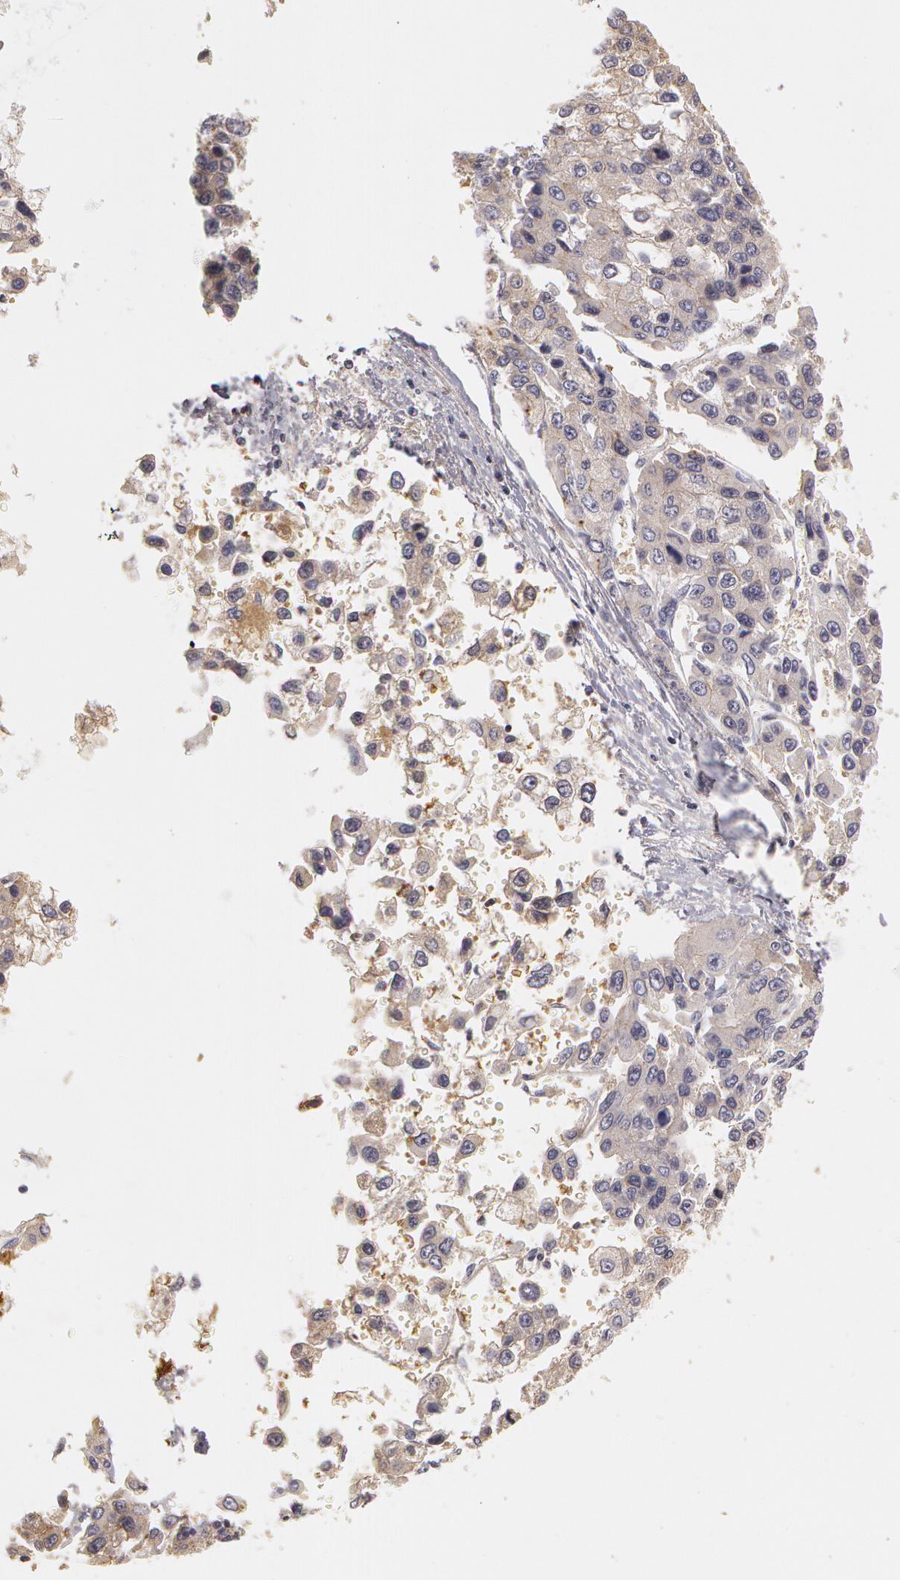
{"staining": {"intensity": "negative", "quantity": "none", "location": "none"}, "tissue": "liver cancer", "cell_type": "Tumor cells", "image_type": "cancer", "snomed": [{"axis": "morphology", "description": "Carcinoma, Hepatocellular, NOS"}, {"axis": "topography", "description": "Liver"}], "caption": "Immunohistochemistry (IHC) of liver cancer (hepatocellular carcinoma) shows no positivity in tumor cells.", "gene": "C1R", "patient": {"sex": "female", "age": 66}}